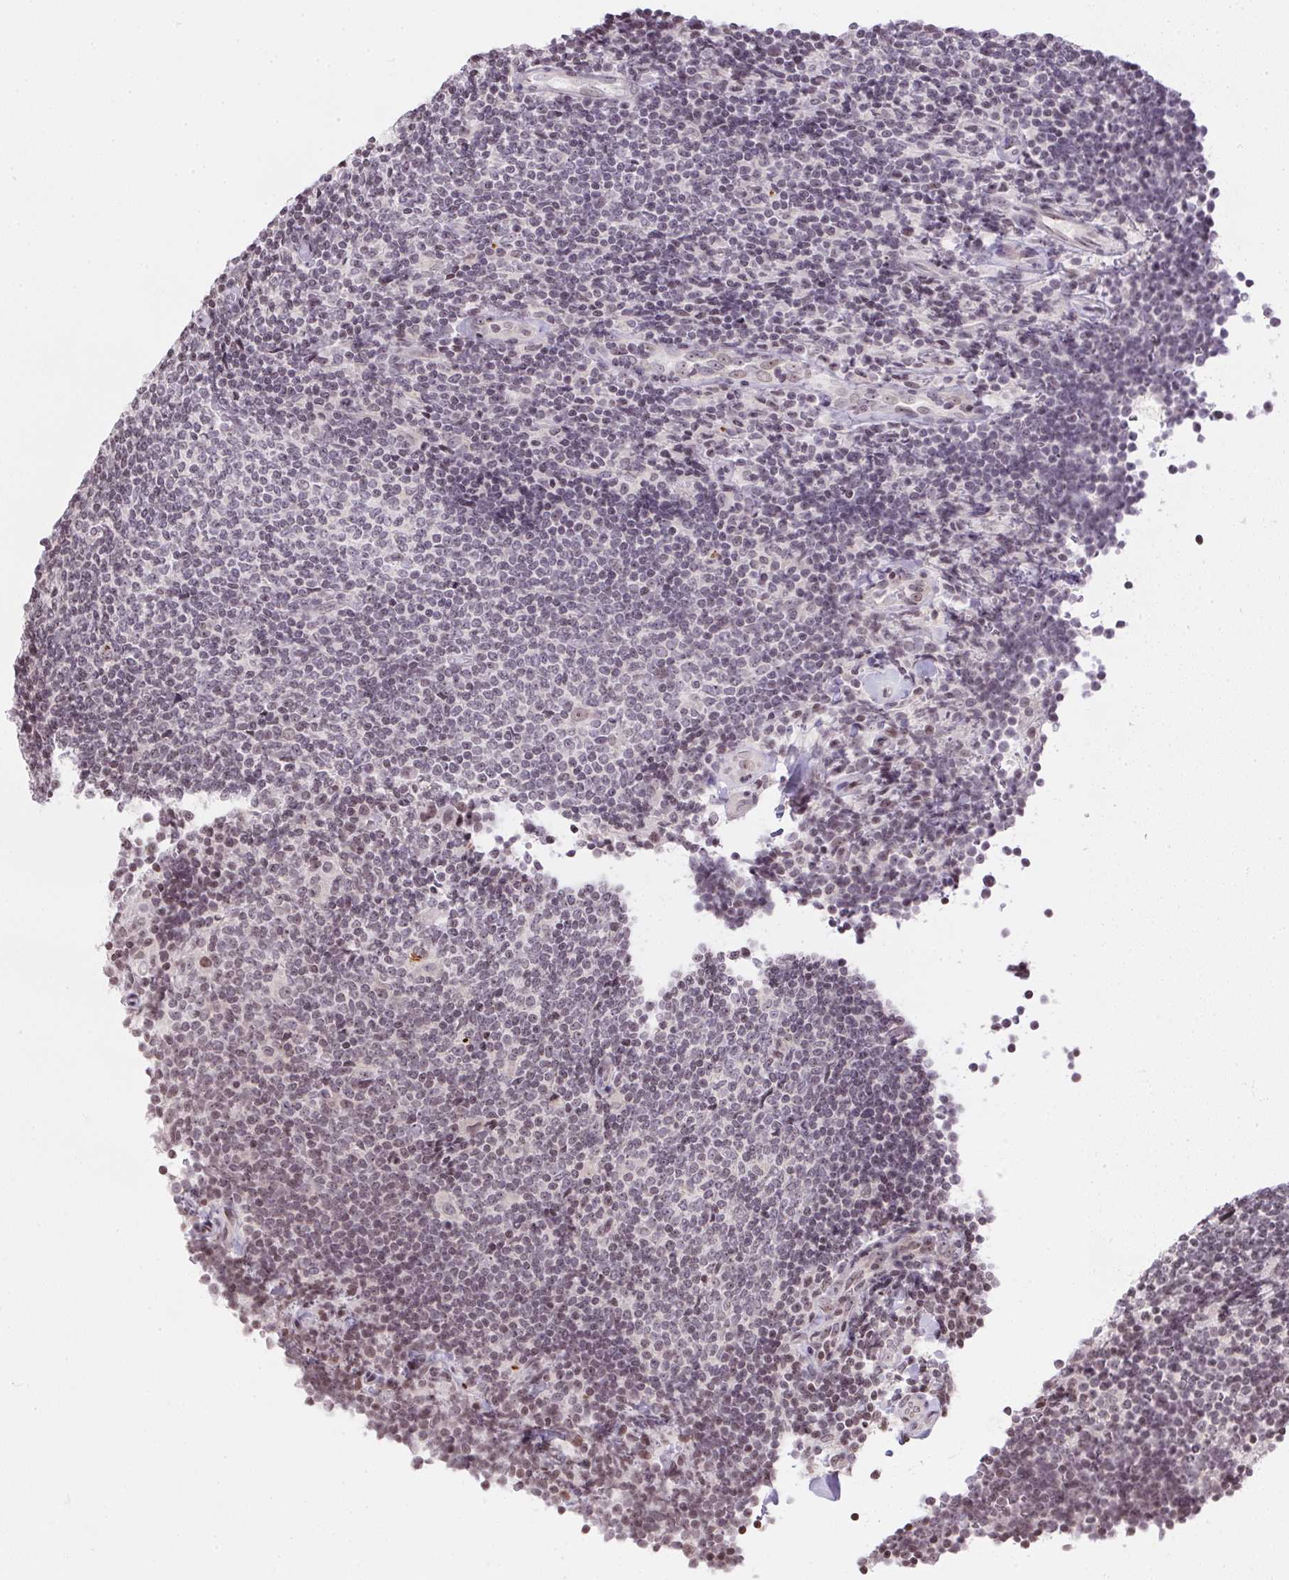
{"staining": {"intensity": "negative", "quantity": "none", "location": "none"}, "tissue": "lymphoma", "cell_type": "Tumor cells", "image_type": "cancer", "snomed": [{"axis": "morphology", "description": "Malignant lymphoma, non-Hodgkin's type, Low grade"}, {"axis": "topography", "description": "Lymph node"}], "caption": "Histopathology image shows no significant protein staining in tumor cells of lymphoma.", "gene": "RNF181", "patient": {"sex": "male", "age": 52}}